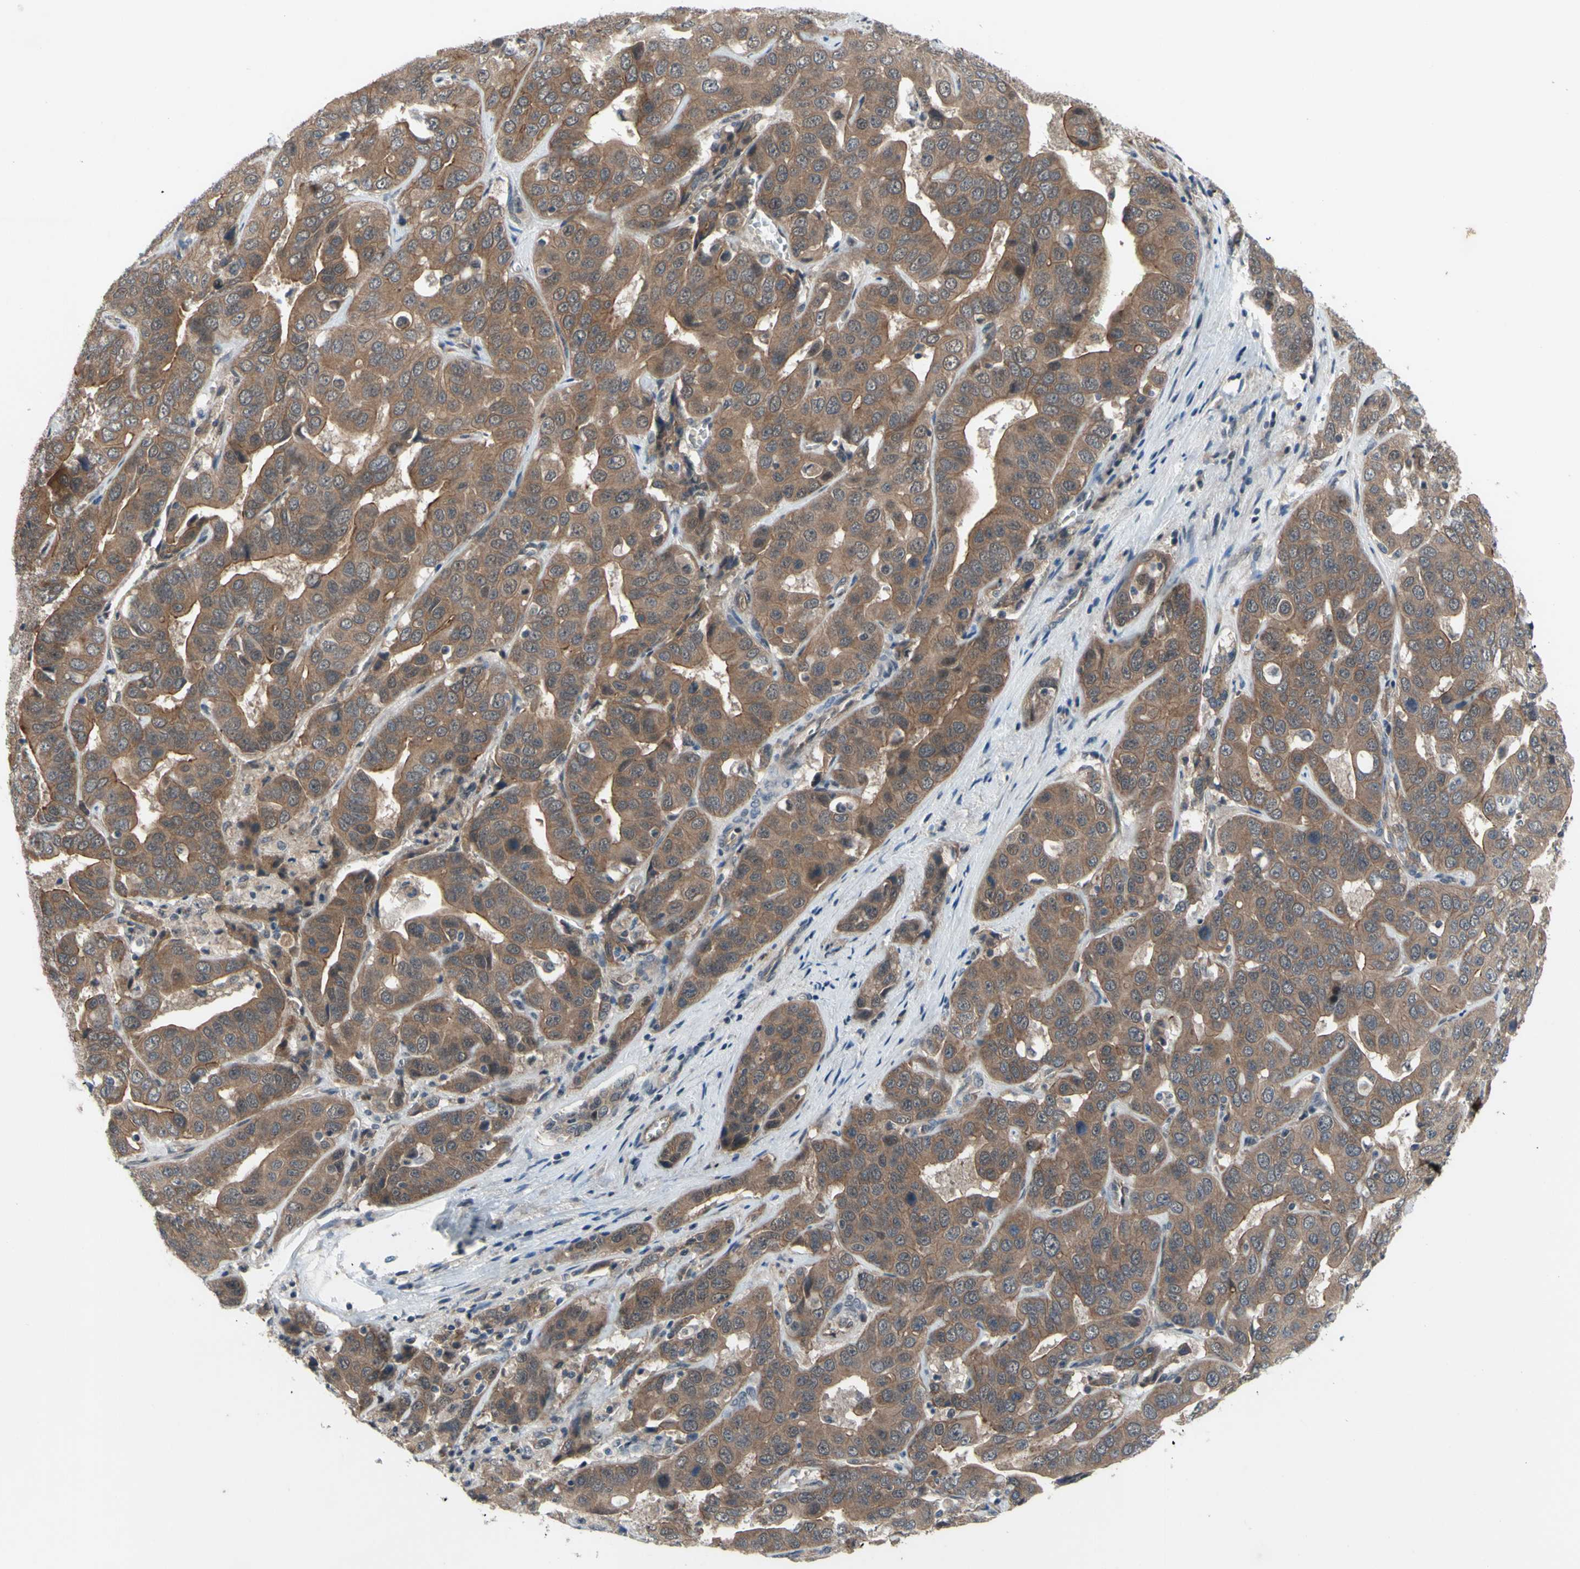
{"staining": {"intensity": "moderate", "quantity": ">75%", "location": "cytoplasmic/membranous"}, "tissue": "liver cancer", "cell_type": "Tumor cells", "image_type": "cancer", "snomed": [{"axis": "morphology", "description": "Cholangiocarcinoma"}, {"axis": "topography", "description": "Liver"}], "caption": "DAB (3,3'-diaminobenzidine) immunohistochemical staining of liver cancer (cholangiocarcinoma) exhibits moderate cytoplasmic/membranous protein positivity in approximately >75% of tumor cells.", "gene": "TRDMT1", "patient": {"sex": "female", "age": 52}}